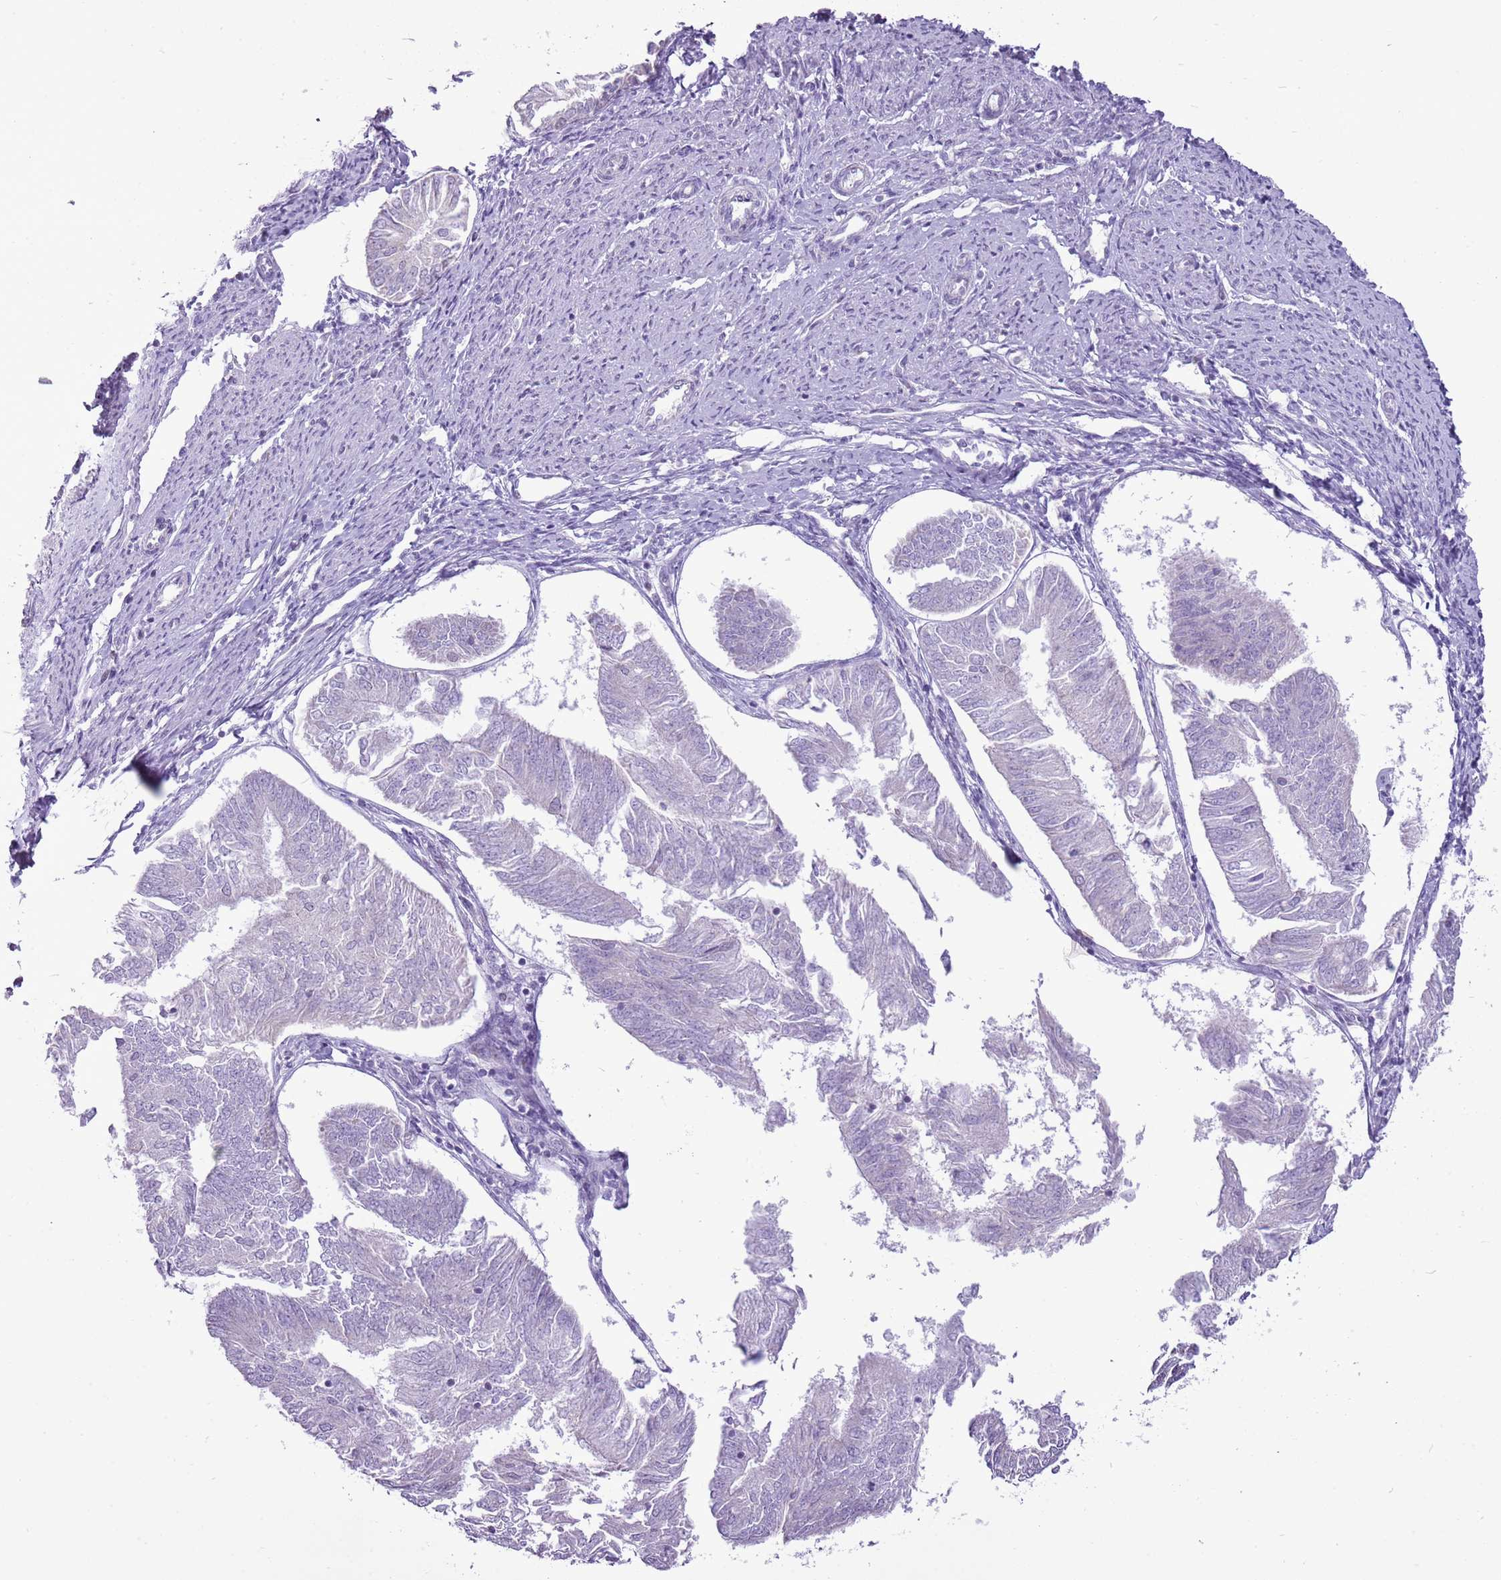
{"staining": {"intensity": "negative", "quantity": "none", "location": "none"}, "tissue": "endometrial cancer", "cell_type": "Tumor cells", "image_type": "cancer", "snomed": [{"axis": "morphology", "description": "Adenocarcinoma, NOS"}, {"axis": "topography", "description": "Endometrium"}], "caption": "There is no significant staining in tumor cells of endometrial cancer (adenocarcinoma).", "gene": "RPL3L", "patient": {"sex": "female", "age": 58}}